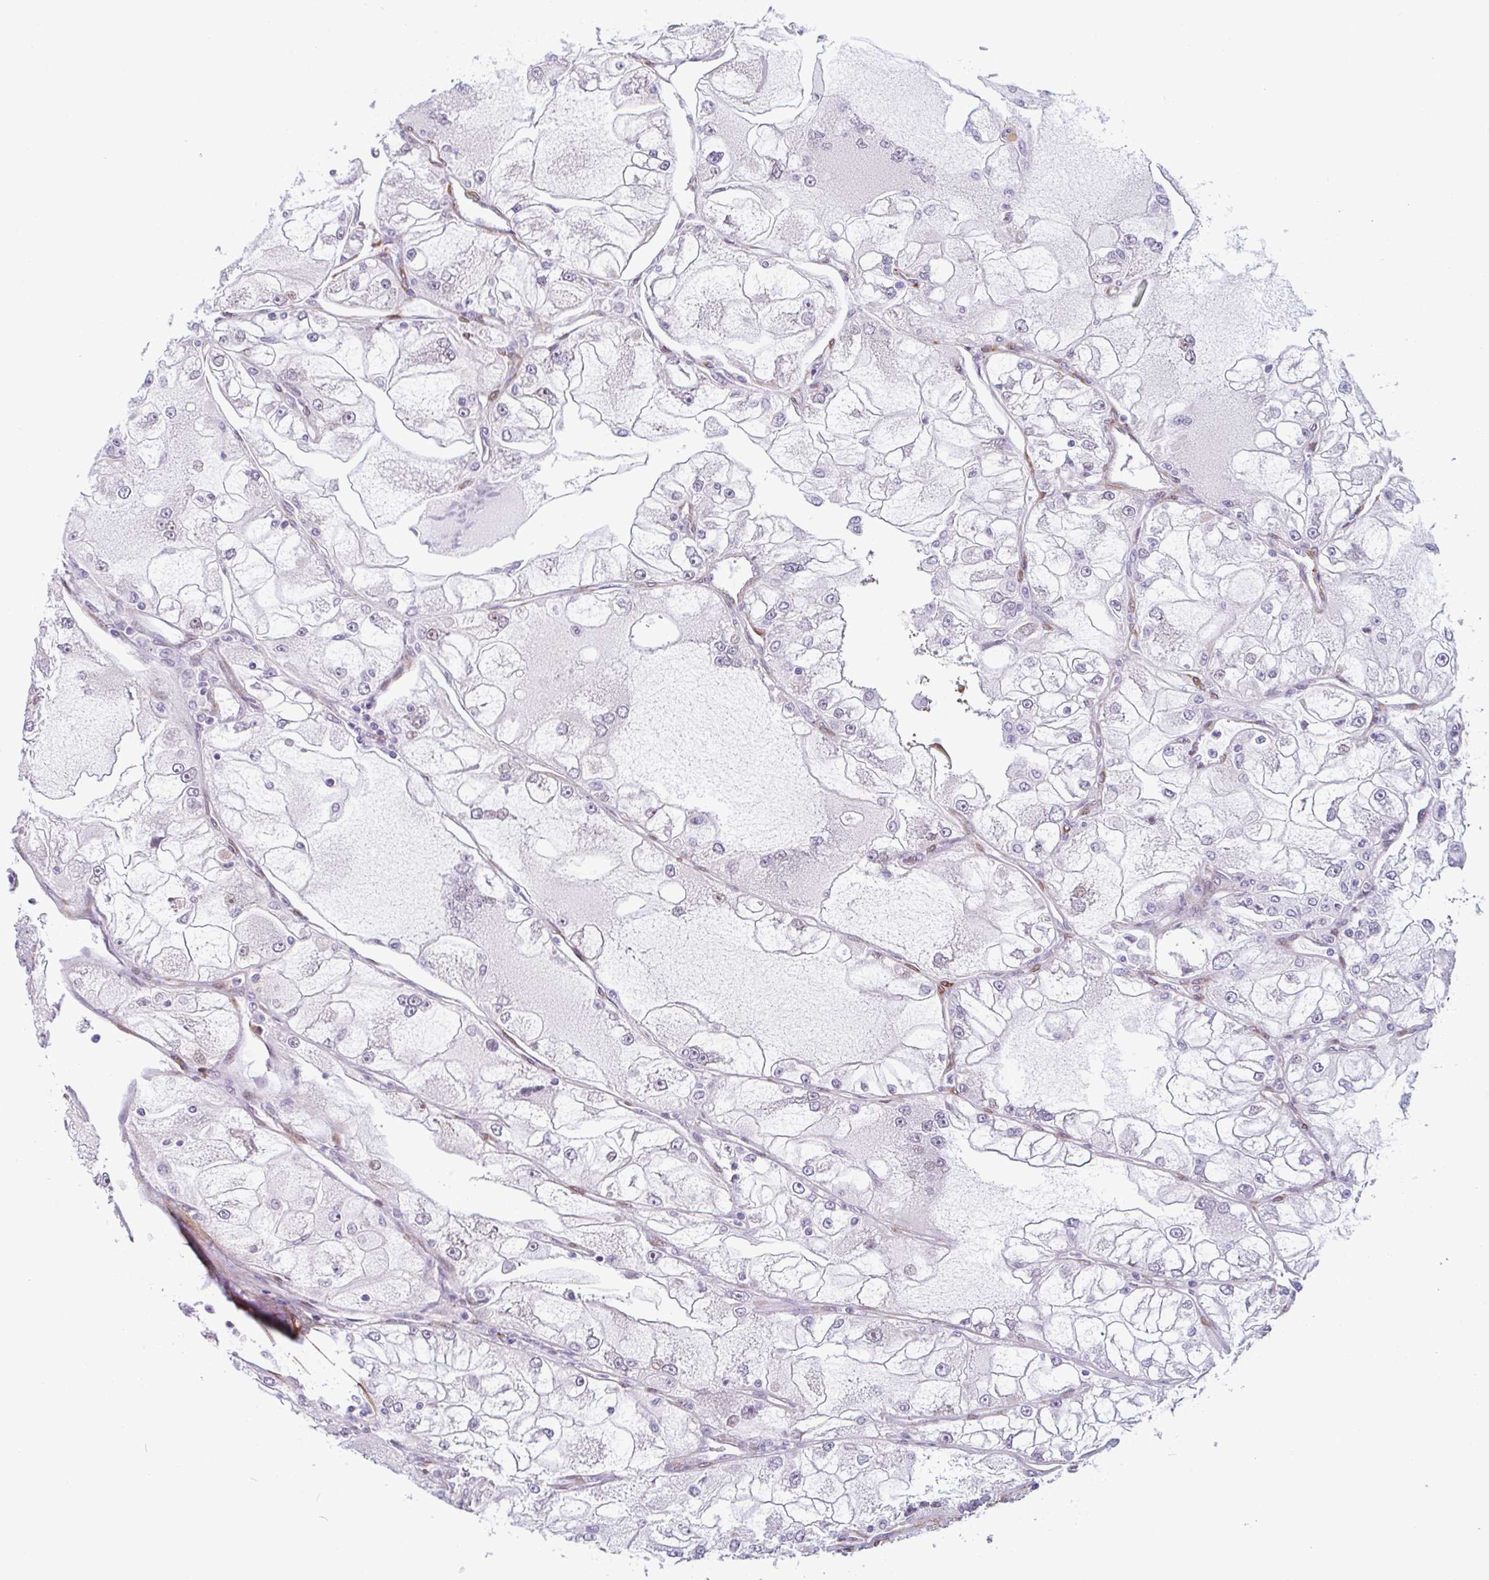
{"staining": {"intensity": "negative", "quantity": "none", "location": "none"}, "tissue": "renal cancer", "cell_type": "Tumor cells", "image_type": "cancer", "snomed": [{"axis": "morphology", "description": "Adenocarcinoma, NOS"}, {"axis": "topography", "description": "Kidney"}], "caption": "The micrograph reveals no staining of tumor cells in adenocarcinoma (renal).", "gene": "TMEM119", "patient": {"sex": "female", "age": 72}}